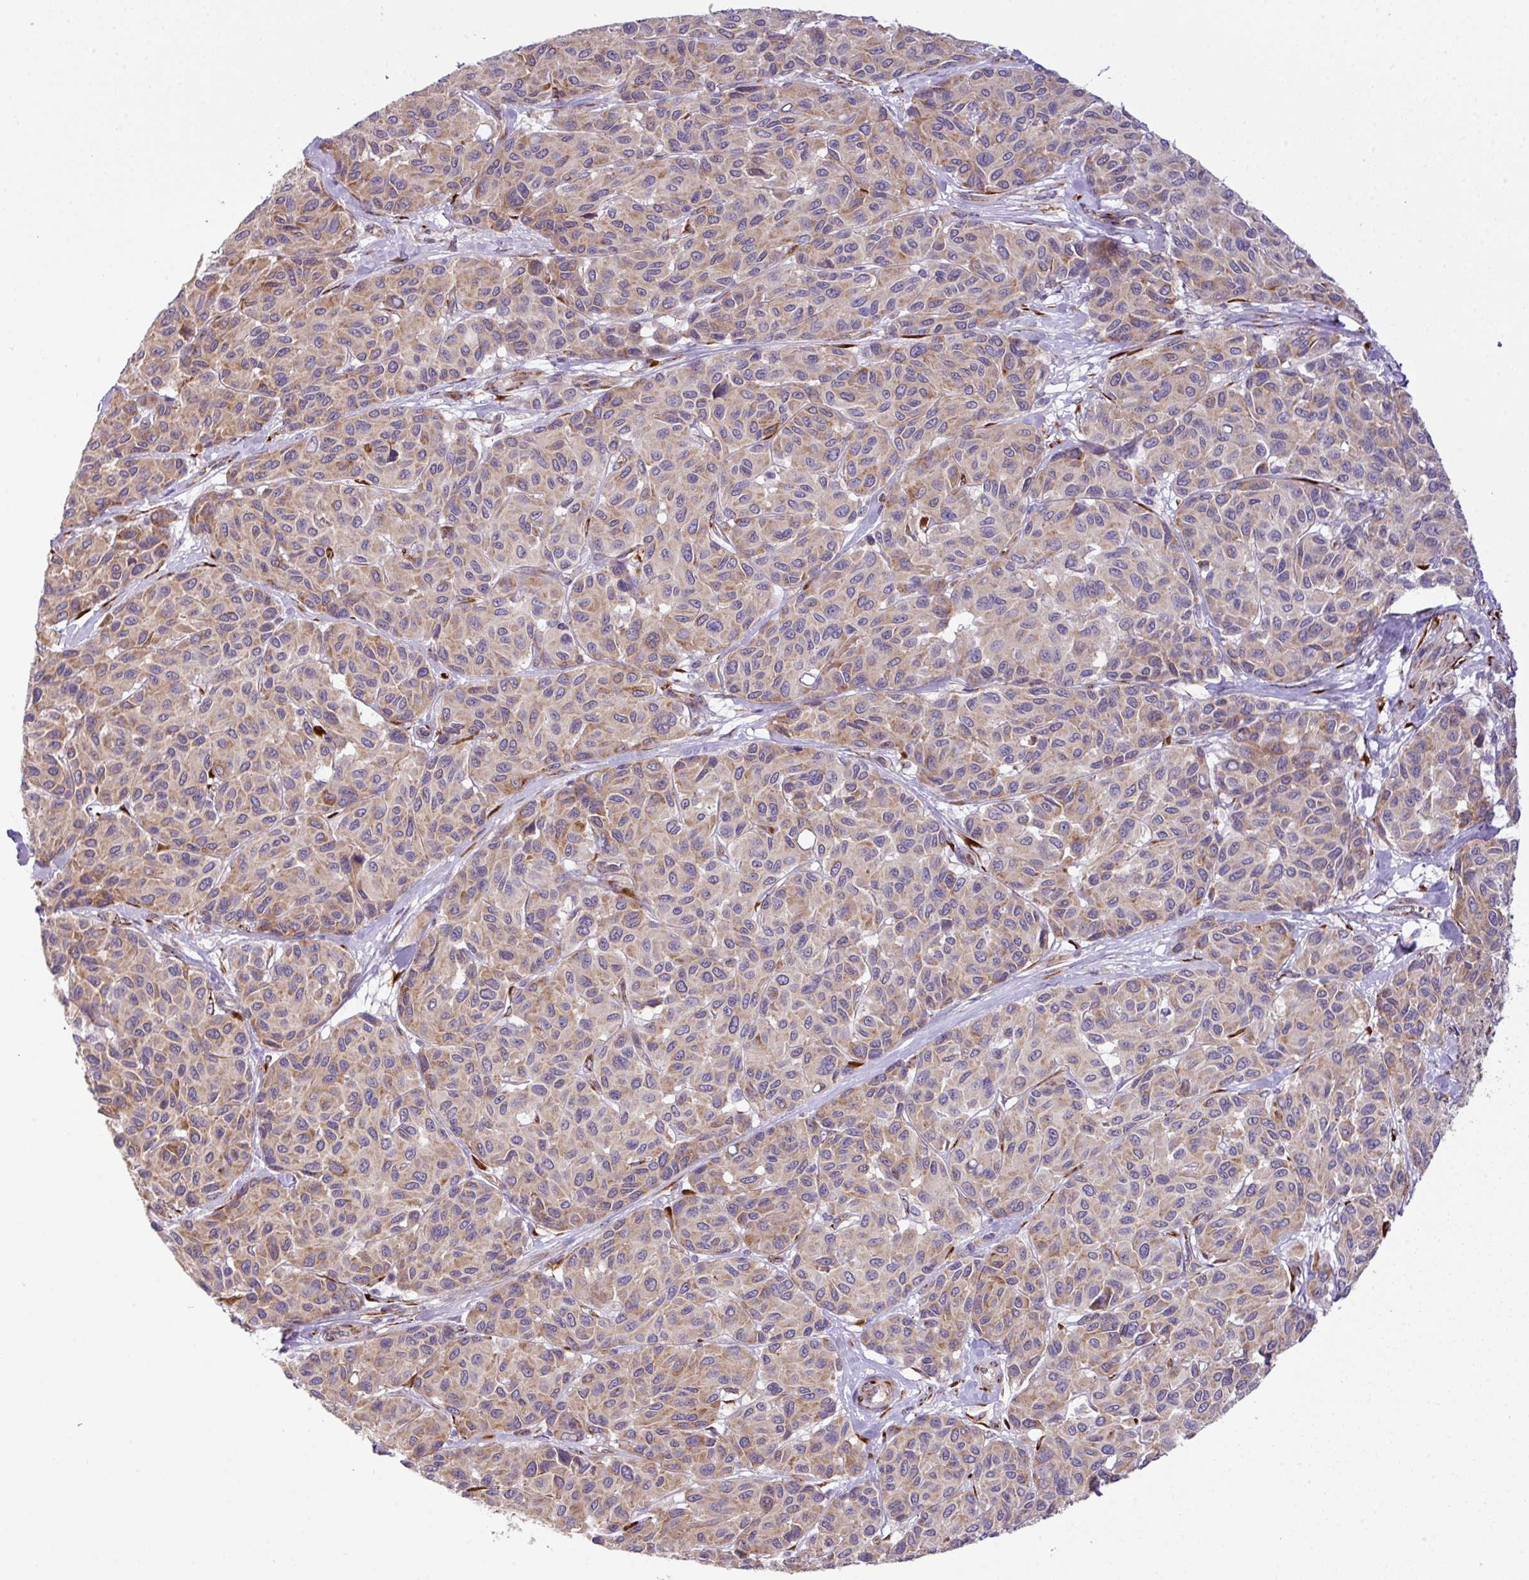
{"staining": {"intensity": "moderate", "quantity": ">75%", "location": "cytoplasmic/membranous"}, "tissue": "melanoma", "cell_type": "Tumor cells", "image_type": "cancer", "snomed": [{"axis": "morphology", "description": "Malignant melanoma, NOS"}, {"axis": "topography", "description": "Skin"}], "caption": "Moderate cytoplasmic/membranous protein staining is seen in about >75% of tumor cells in malignant melanoma. (DAB = brown stain, brightfield microscopy at high magnification).", "gene": "CFAP97", "patient": {"sex": "female", "age": 66}}